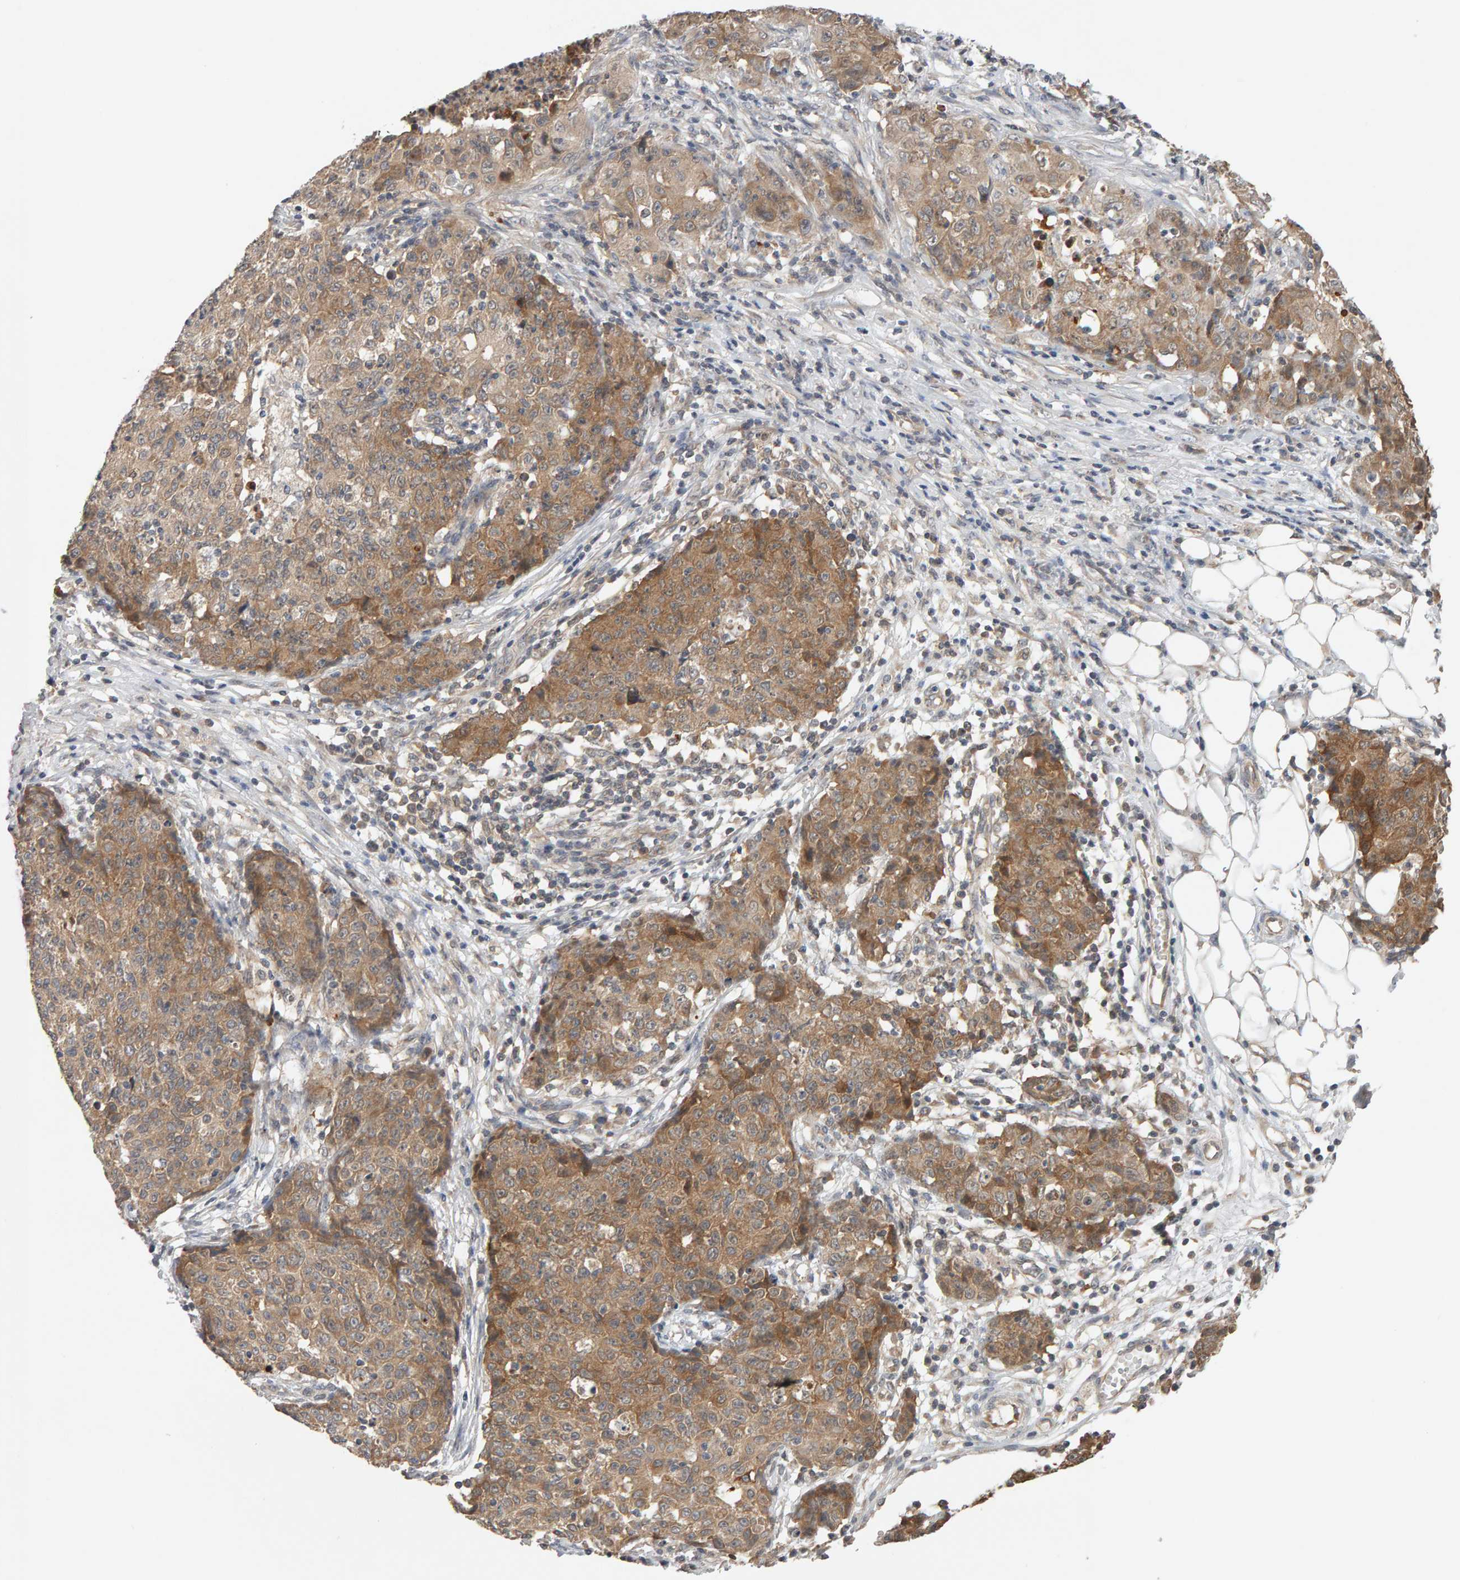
{"staining": {"intensity": "weak", "quantity": ">75%", "location": "cytoplasmic/membranous"}, "tissue": "ovarian cancer", "cell_type": "Tumor cells", "image_type": "cancer", "snomed": [{"axis": "morphology", "description": "Carcinoma, endometroid"}, {"axis": "topography", "description": "Ovary"}], "caption": "High-magnification brightfield microscopy of ovarian endometroid carcinoma stained with DAB (3,3'-diaminobenzidine) (brown) and counterstained with hematoxylin (blue). tumor cells exhibit weak cytoplasmic/membranous expression is seen in approximately>75% of cells. The staining is performed using DAB brown chromogen to label protein expression. The nuclei are counter-stained blue using hematoxylin.", "gene": "DNAJC7", "patient": {"sex": "female", "age": 42}}